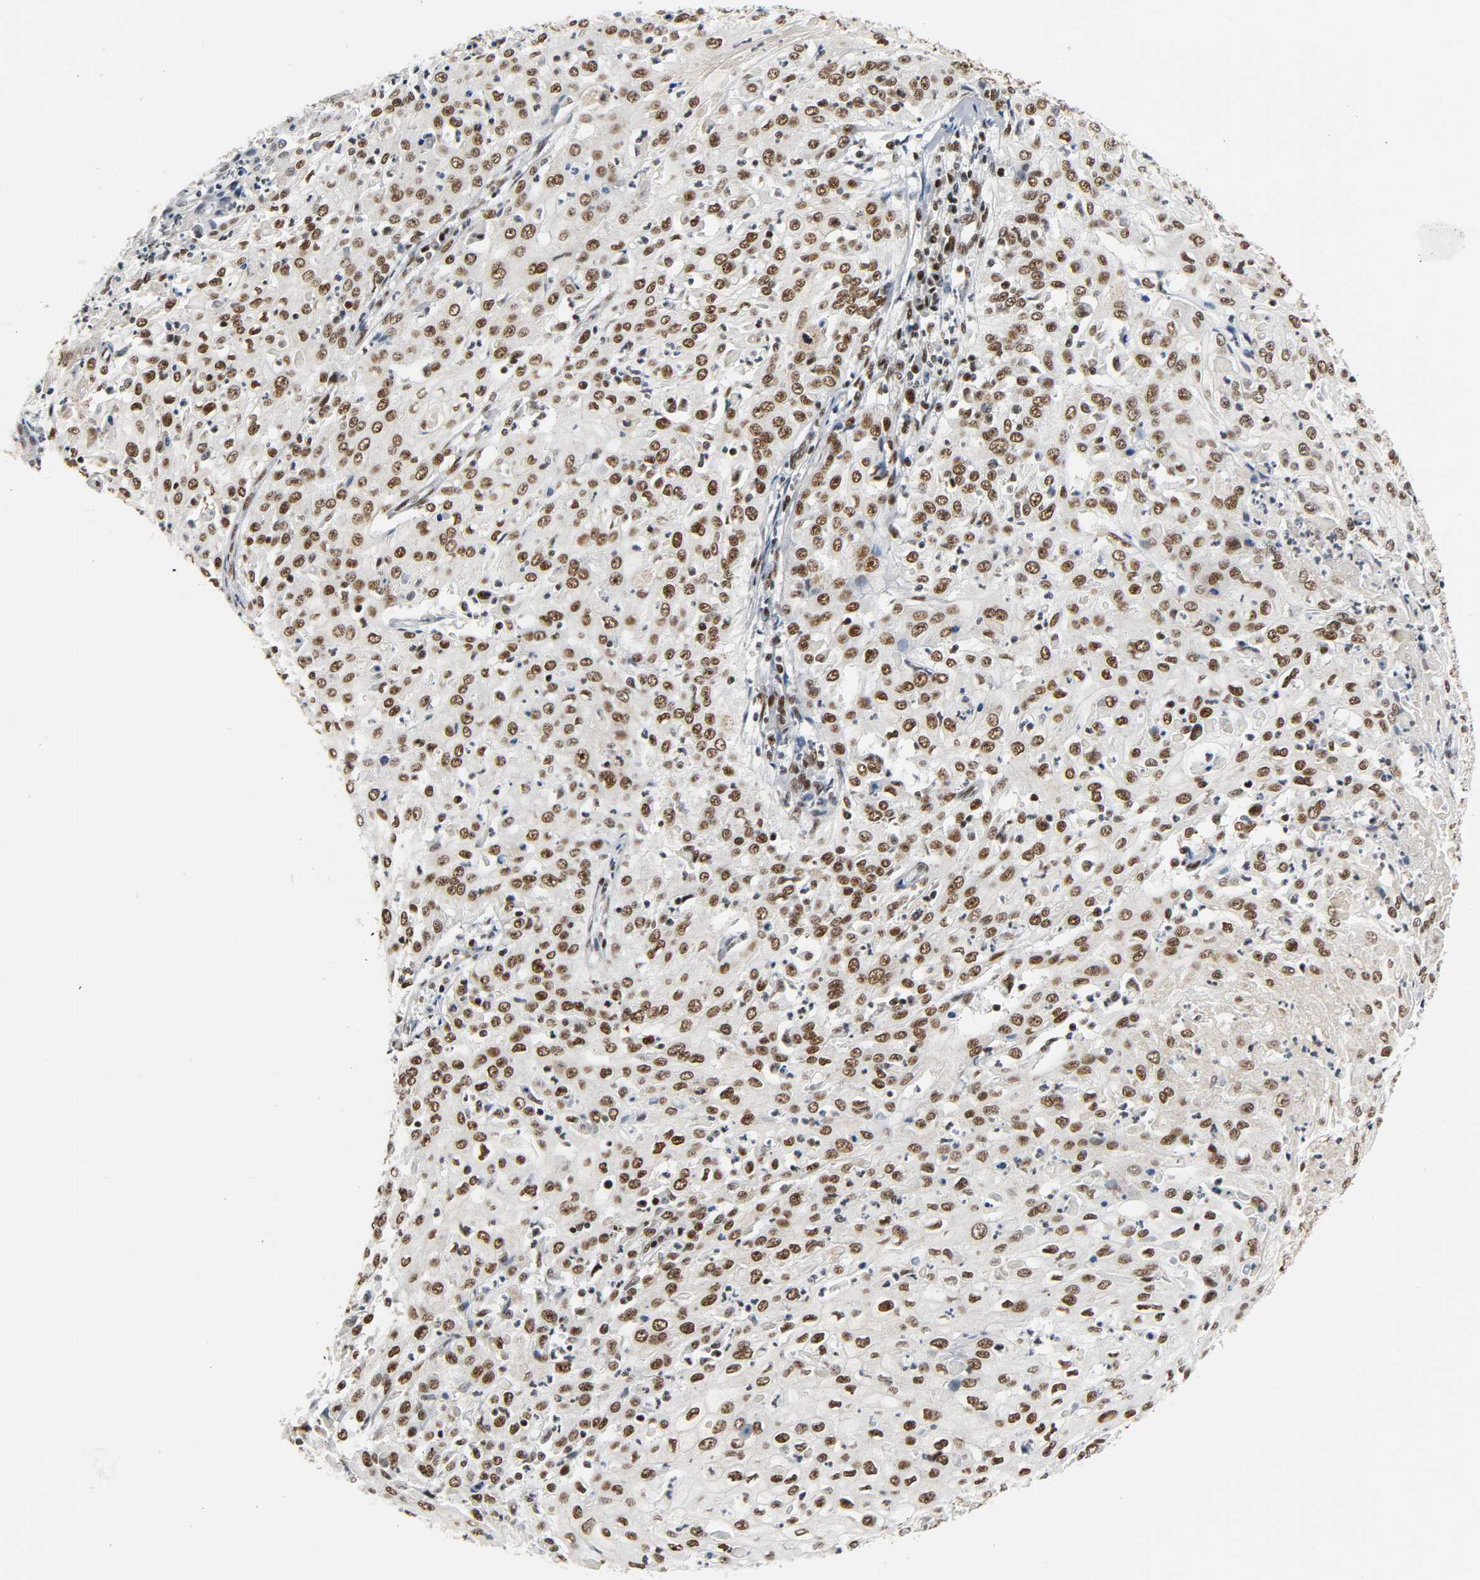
{"staining": {"intensity": "strong", "quantity": ">75%", "location": "nuclear"}, "tissue": "cervical cancer", "cell_type": "Tumor cells", "image_type": "cancer", "snomed": [{"axis": "morphology", "description": "Squamous cell carcinoma, NOS"}, {"axis": "topography", "description": "Cervix"}], "caption": "A micrograph of cervical cancer (squamous cell carcinoma) stained for a protein demonstrates strong nuclear brown staining in tumor cells. (brown staining indicates protein expression, while blue staining denotes nuclei).", "gene": "CDK9", "patient": {"sex": "female", "age": 39}}